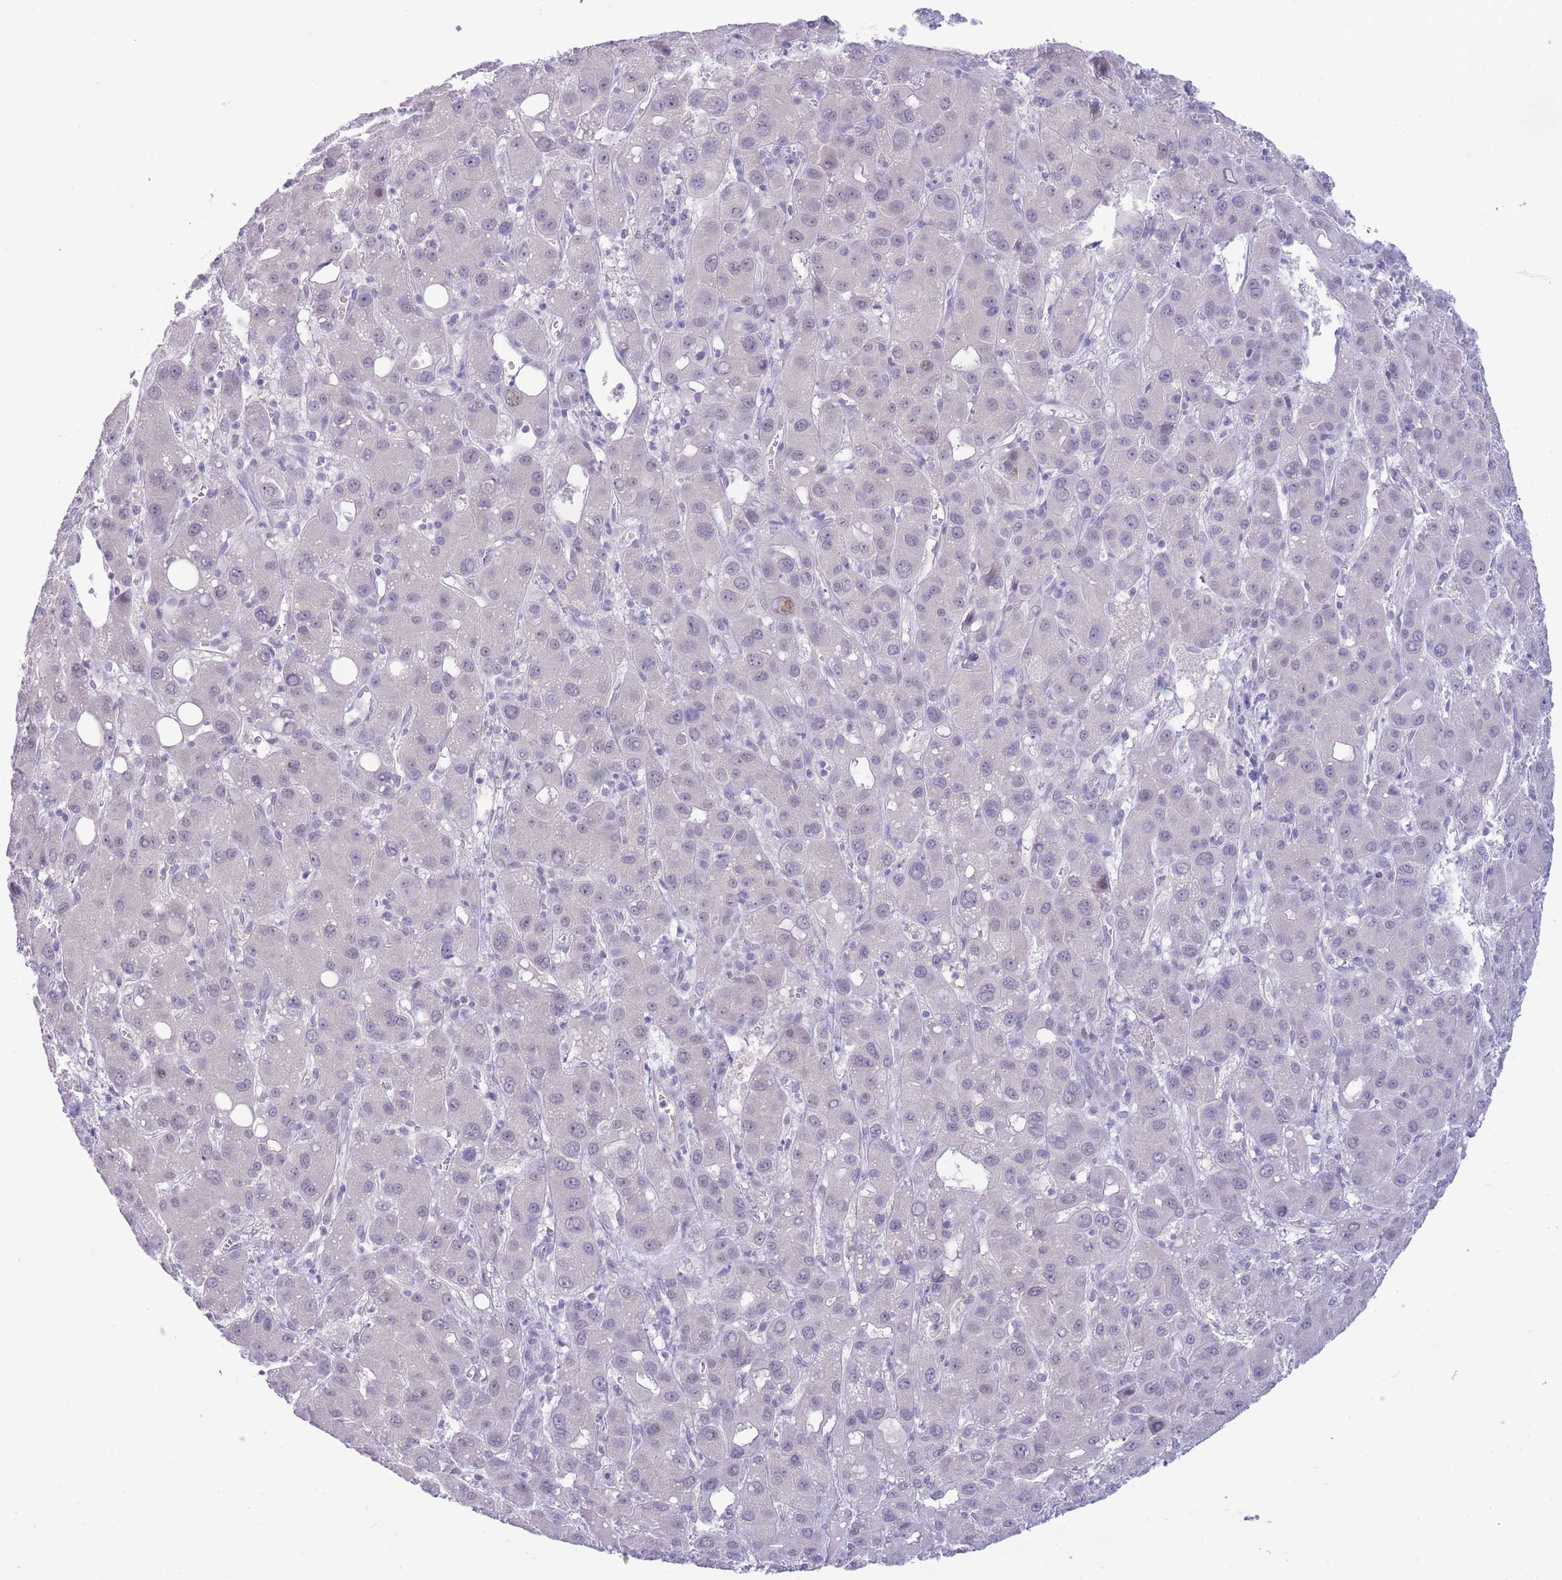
{"staining": {"intensity": "negative", "quantity": "none", "location": "none"}, "tissue": "liver cancer", "cell_type": "Tumor cells", "image_type": "cancer", "snomed": [{"axis": "morphology", "description": "Carcinoma, Hepatocellular, NOS"}, {"axis": "topography", "description": "Liver"}], "caption": "Human liver hepatocellular carcinoma stained for a protein using IHC reveals no staining in tumor cells.", "gene": "FBXO46", "patient": {"sex": "male", "age": 55}}